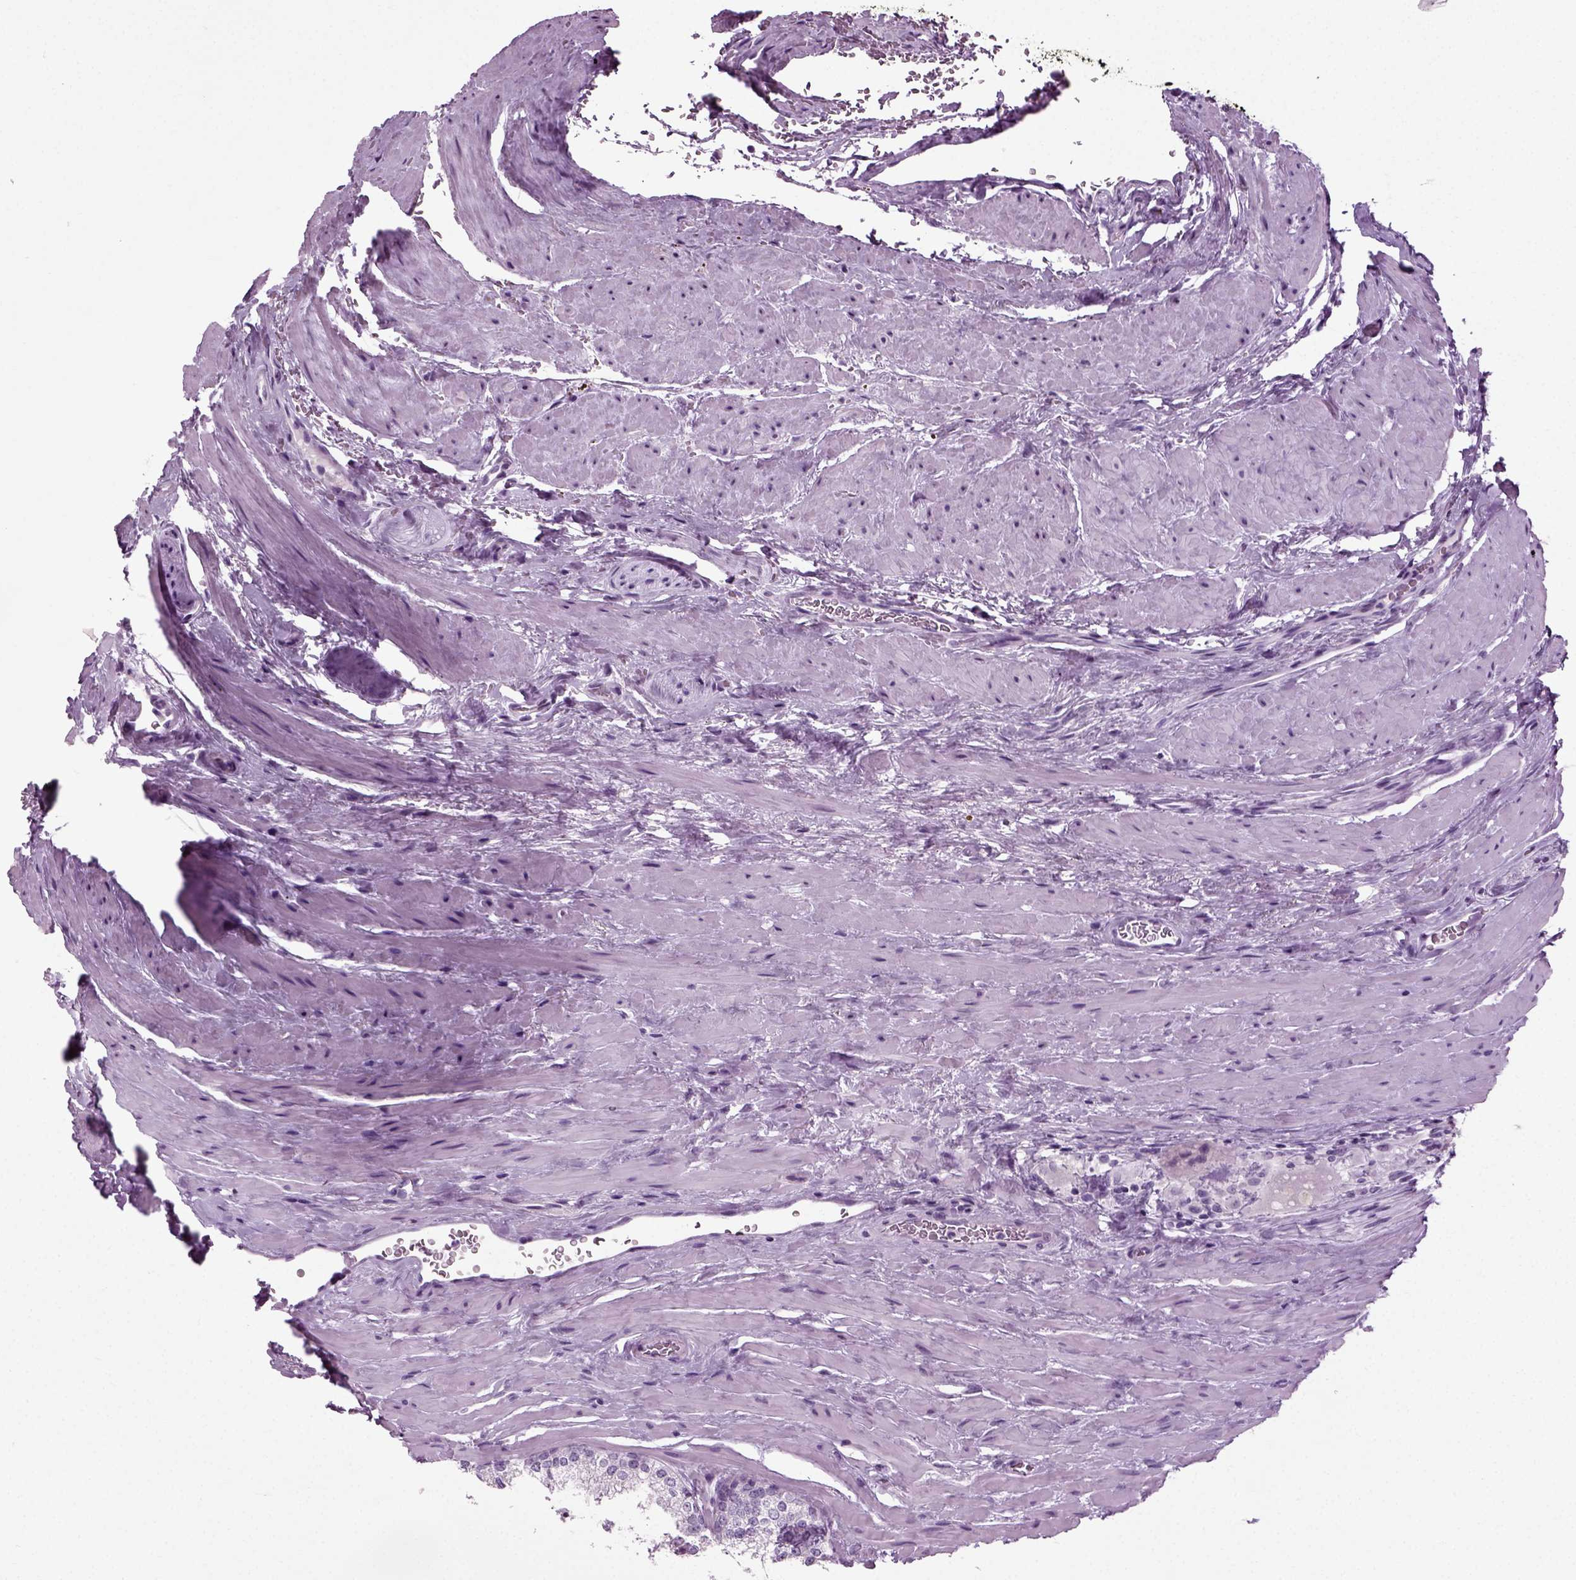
{"staining": {"intensity": "negative", "quantity": "none", "location": "none"}, "tissue": "prostate cancer", "cell_type": "Tumor cells", "image_type": "cancer", "snomed": [{"axis": "morphology", "description": "Adenocarcinoma, NOS"}, {"axis": "morphology", "description": "Adenocarcinoma, High grade"}, {"axis": "topography", "description": "Prostate"}], "caption": "A micrograph of high-grade adenocarcinoma (prostate) stained for a protein demonstrates no brown staining in tumor cells. (DAB (3,3'-diaminobenzidine) immunohistochemistry (IHC) visualized using brightfield microscopy, high magnification).", "gene": "PRLH", "patient": {"sex": "male", "age": 62}}